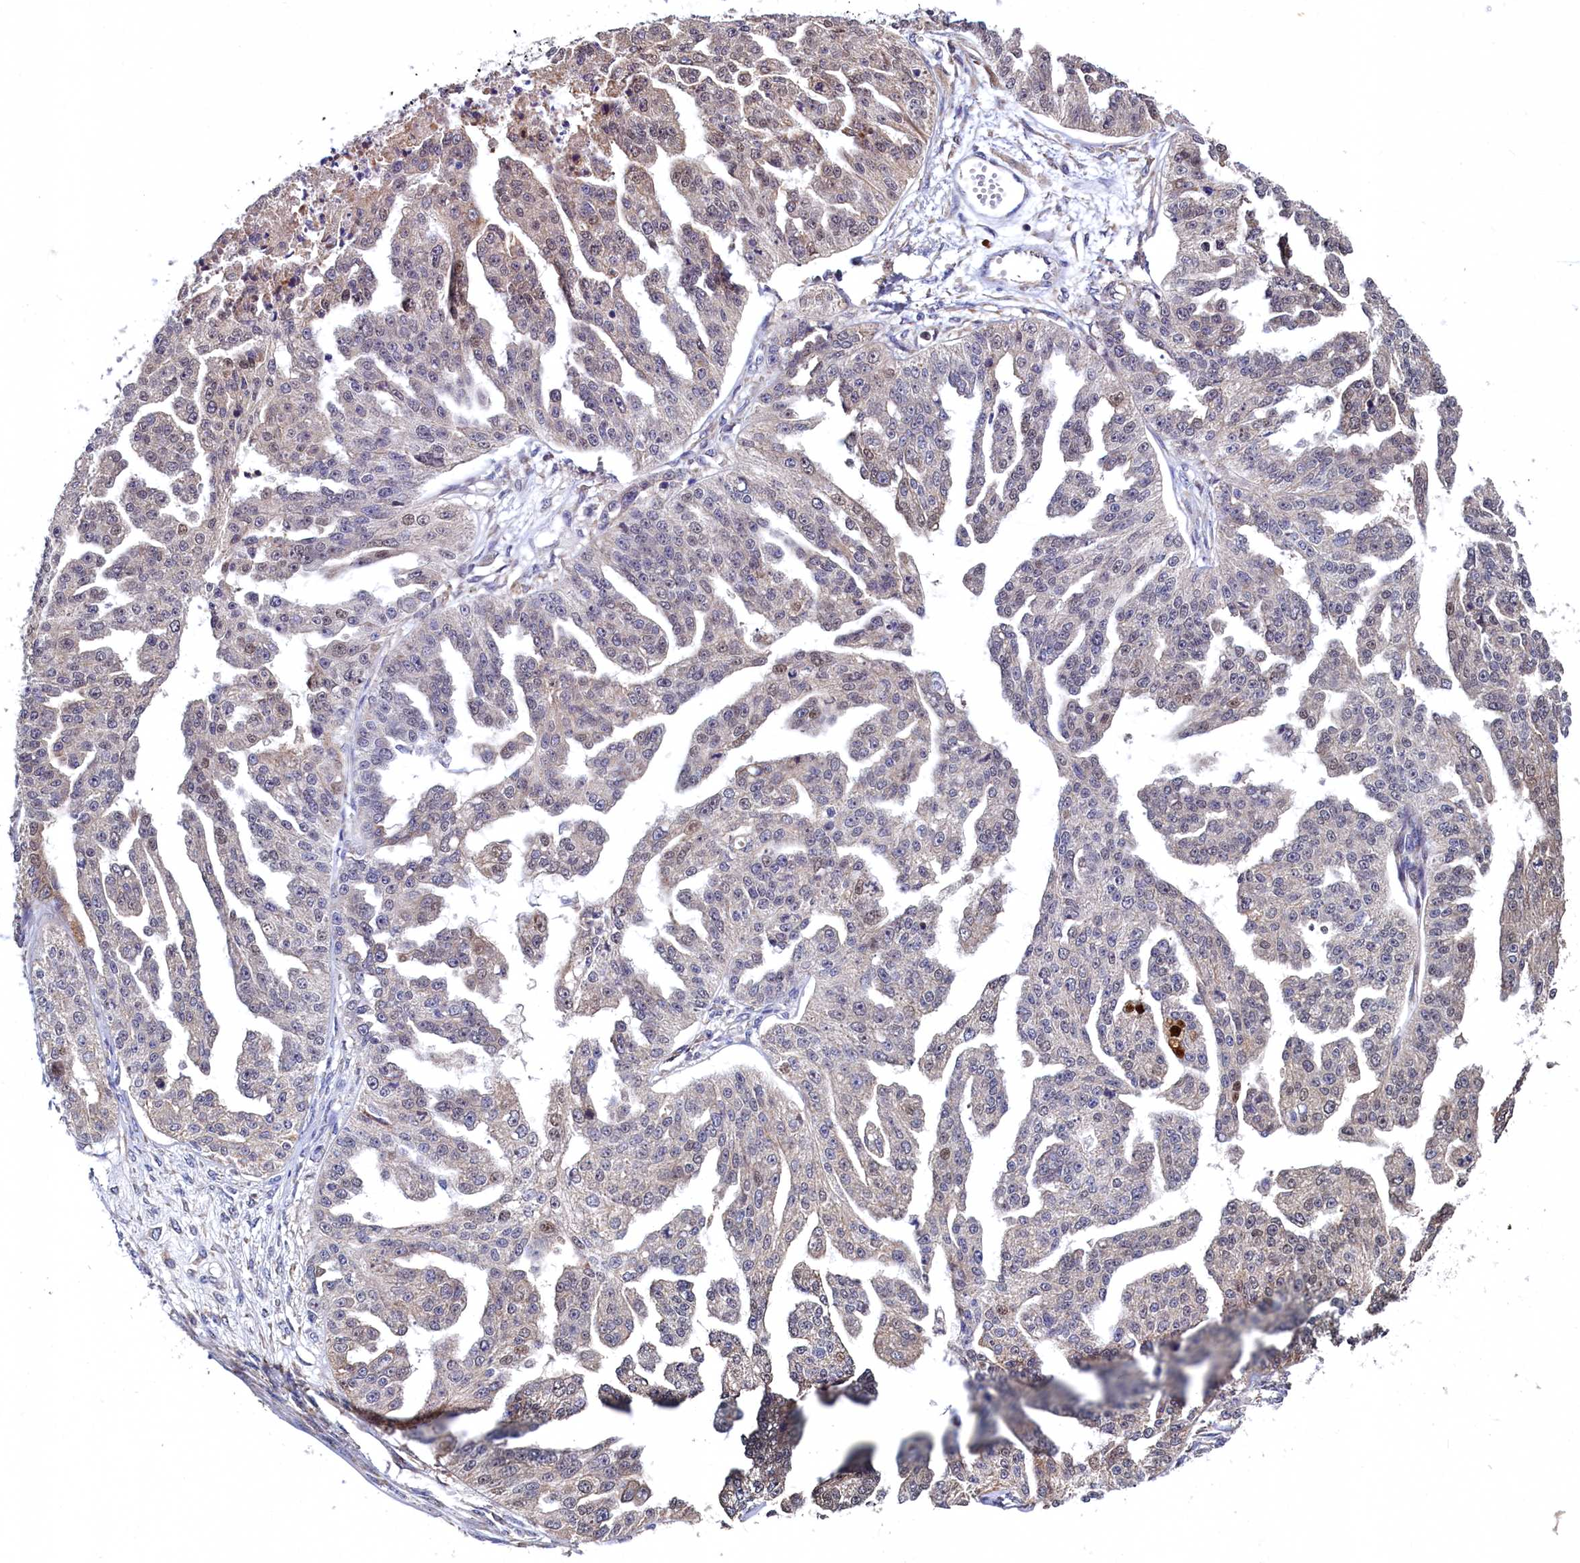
{"staining": {"intensity": "weak", "quantity": "<25%", "location": "cytoplasmic/membranous,nuclear"}, "tissue": "ovarian cancer", "cell_type": "Tumor cells", "image_type": "cancer", "snomed": [{"axis": "morphology", "description": "Cystadenocarcinoma, serous, NOS"}, {"axis": "topography", "description": "Ovary"}], "caption": "Ovarian serous cystadenocarcinoma was stained to show a protein in brown. There is no significant expression in tumor cells.", "gene": "SLC16A14", "patient": {"sex": "female", "age": 58}}